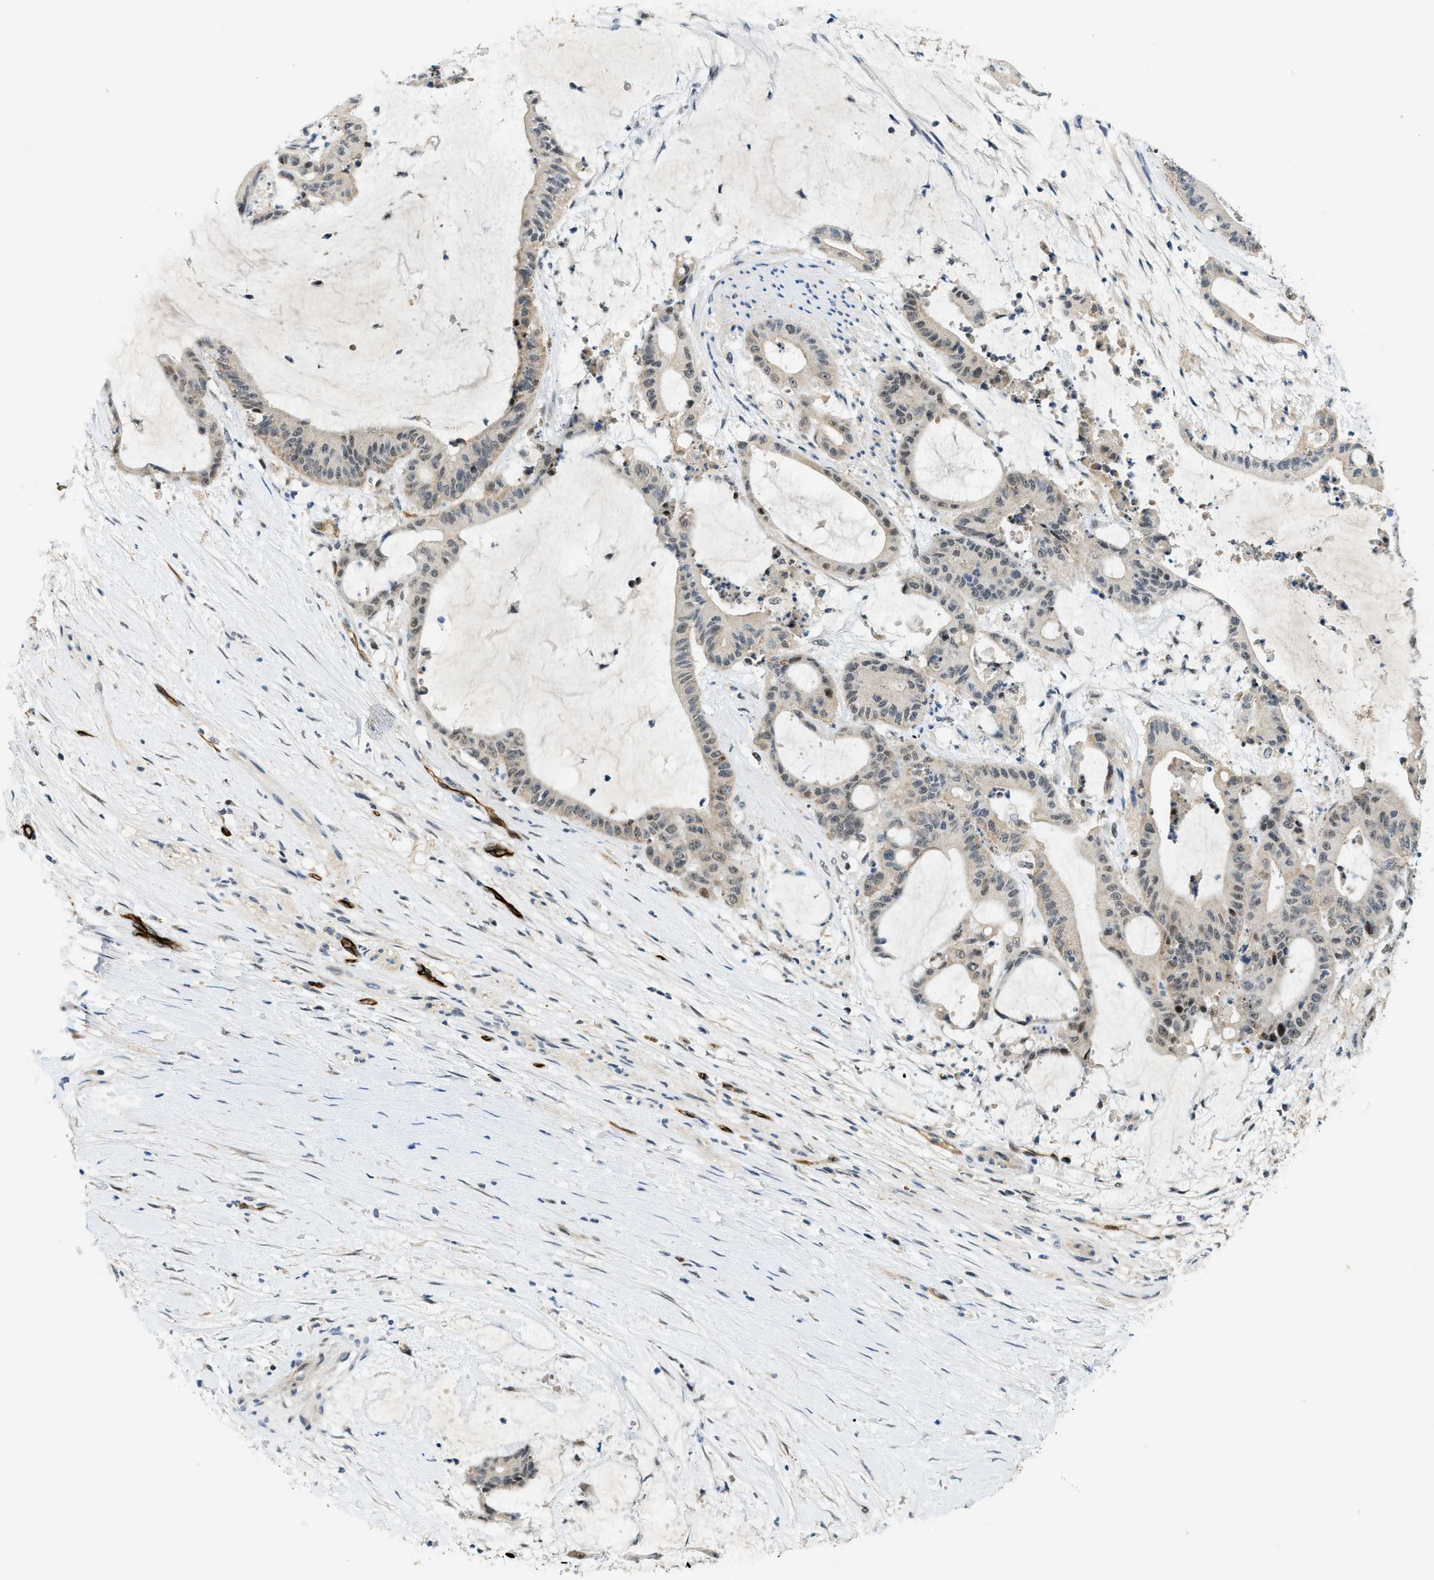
{"staining": {"intensity": "weak", "quantity": ">75%", "location": "cytoplasmic/membranous"}, "tissue": "liver cancer", "cell_type": "Tumor cells", "image_type": "cancer", "snomed": [{"axis": "morphology", "description": "Cholangiocarcinoma"}, {"axis": "topography", "description": "Liver"}], "caption": "Cholangiocarcinoma (liver) tissue reveals weak cytoplasmic/membranous expression in approximately >75% of tumor cells, visualized by immunohistochemistry. Nuclei are stained in blue.", "gene": "SLCO2A1", "patient": {"sex": "female", "age": 73}}